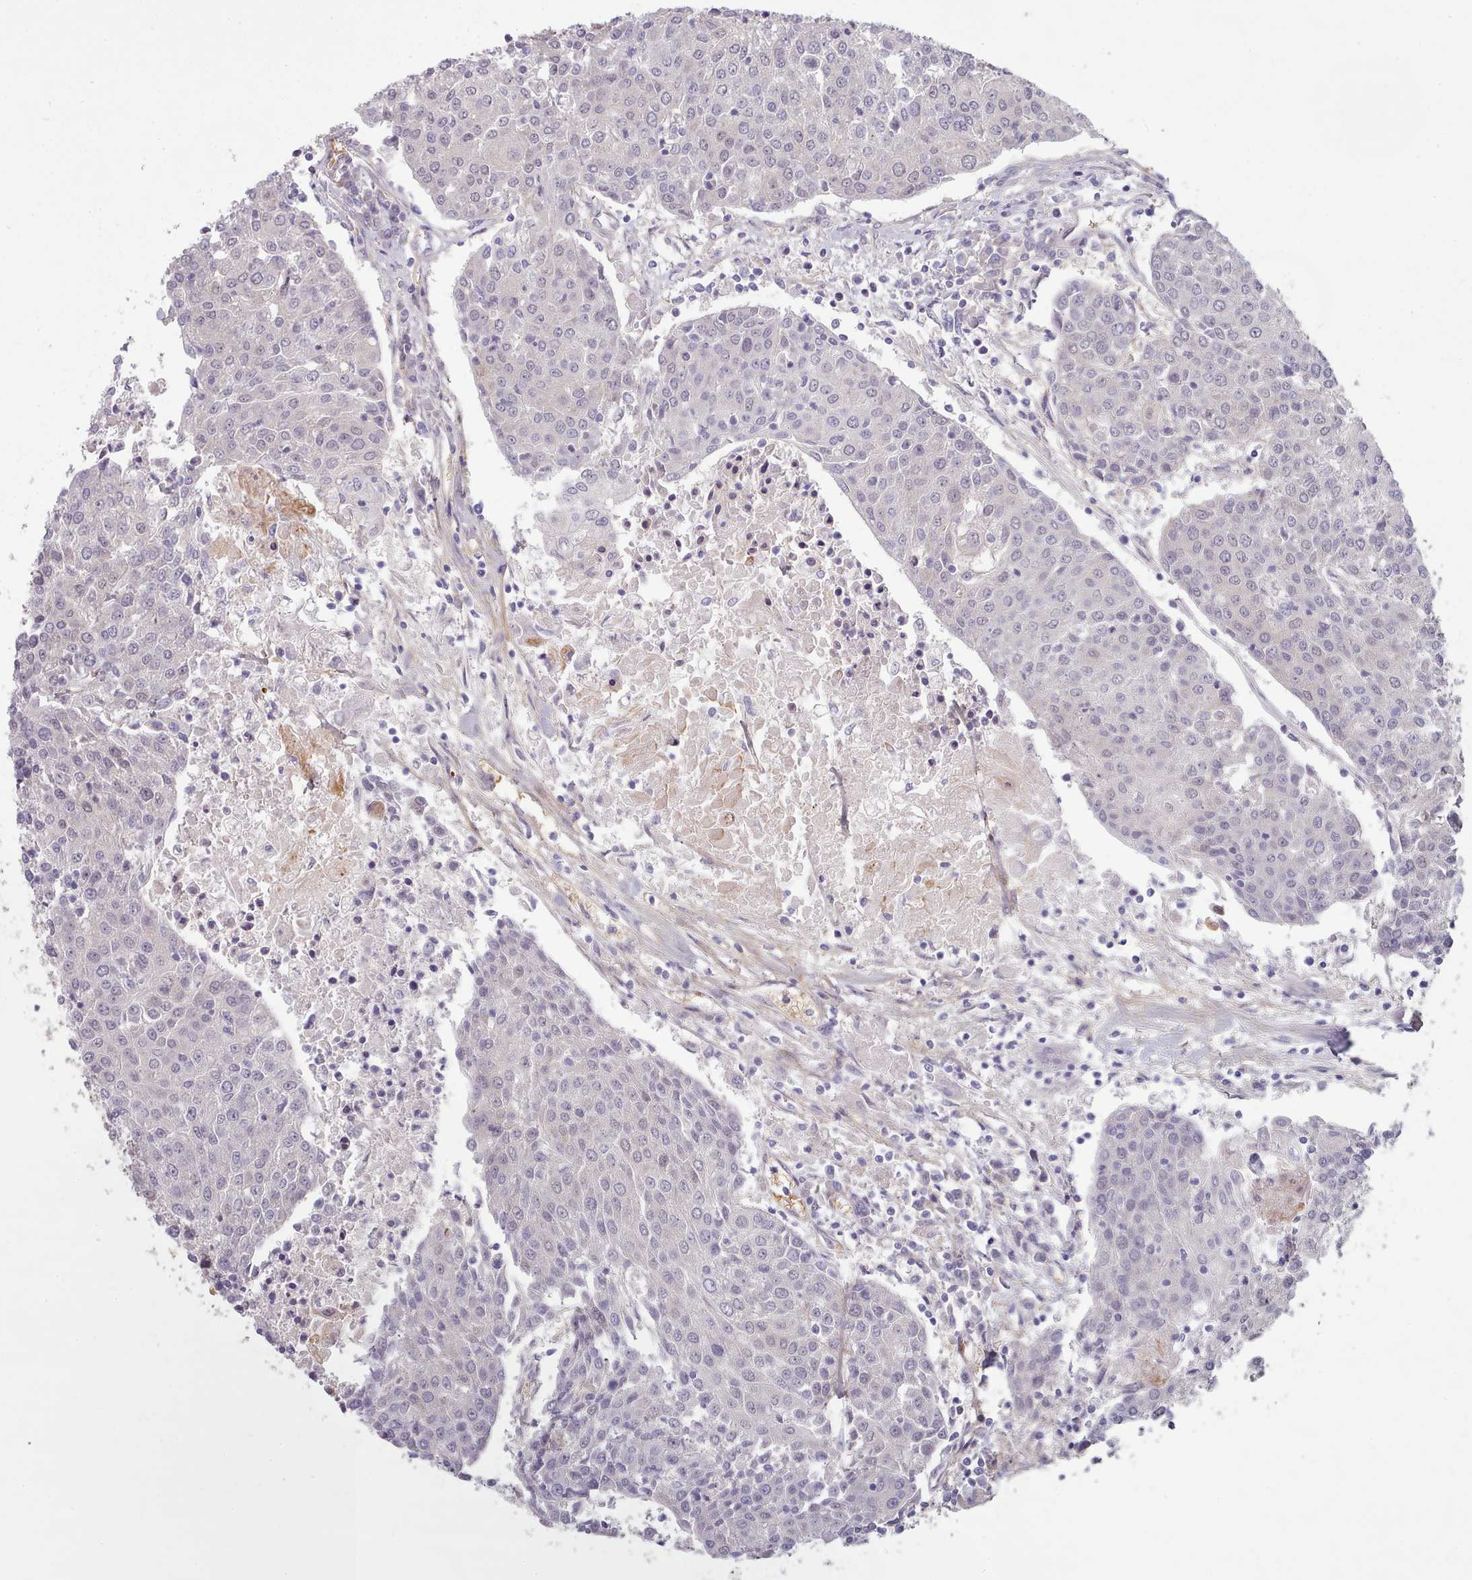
{"staining": {"intensity": "negative", "quantity": "none", "location": "none"}, "tissue": "urothelial cancer", "cell_type": "Tumor cells", "image_type": "cancer", "snomed": [{"axis": "morphology", "description": "Urothelial carcinoma, High grade"}, {"axis": "topography", "description": "Urinary bladder"}], "caption": "There is no significant positivity in tumor cells of urothelial carcinoma (high-grade).", "gene": "CLNS1A", "patient": {"sex": "female", "age": 85}}